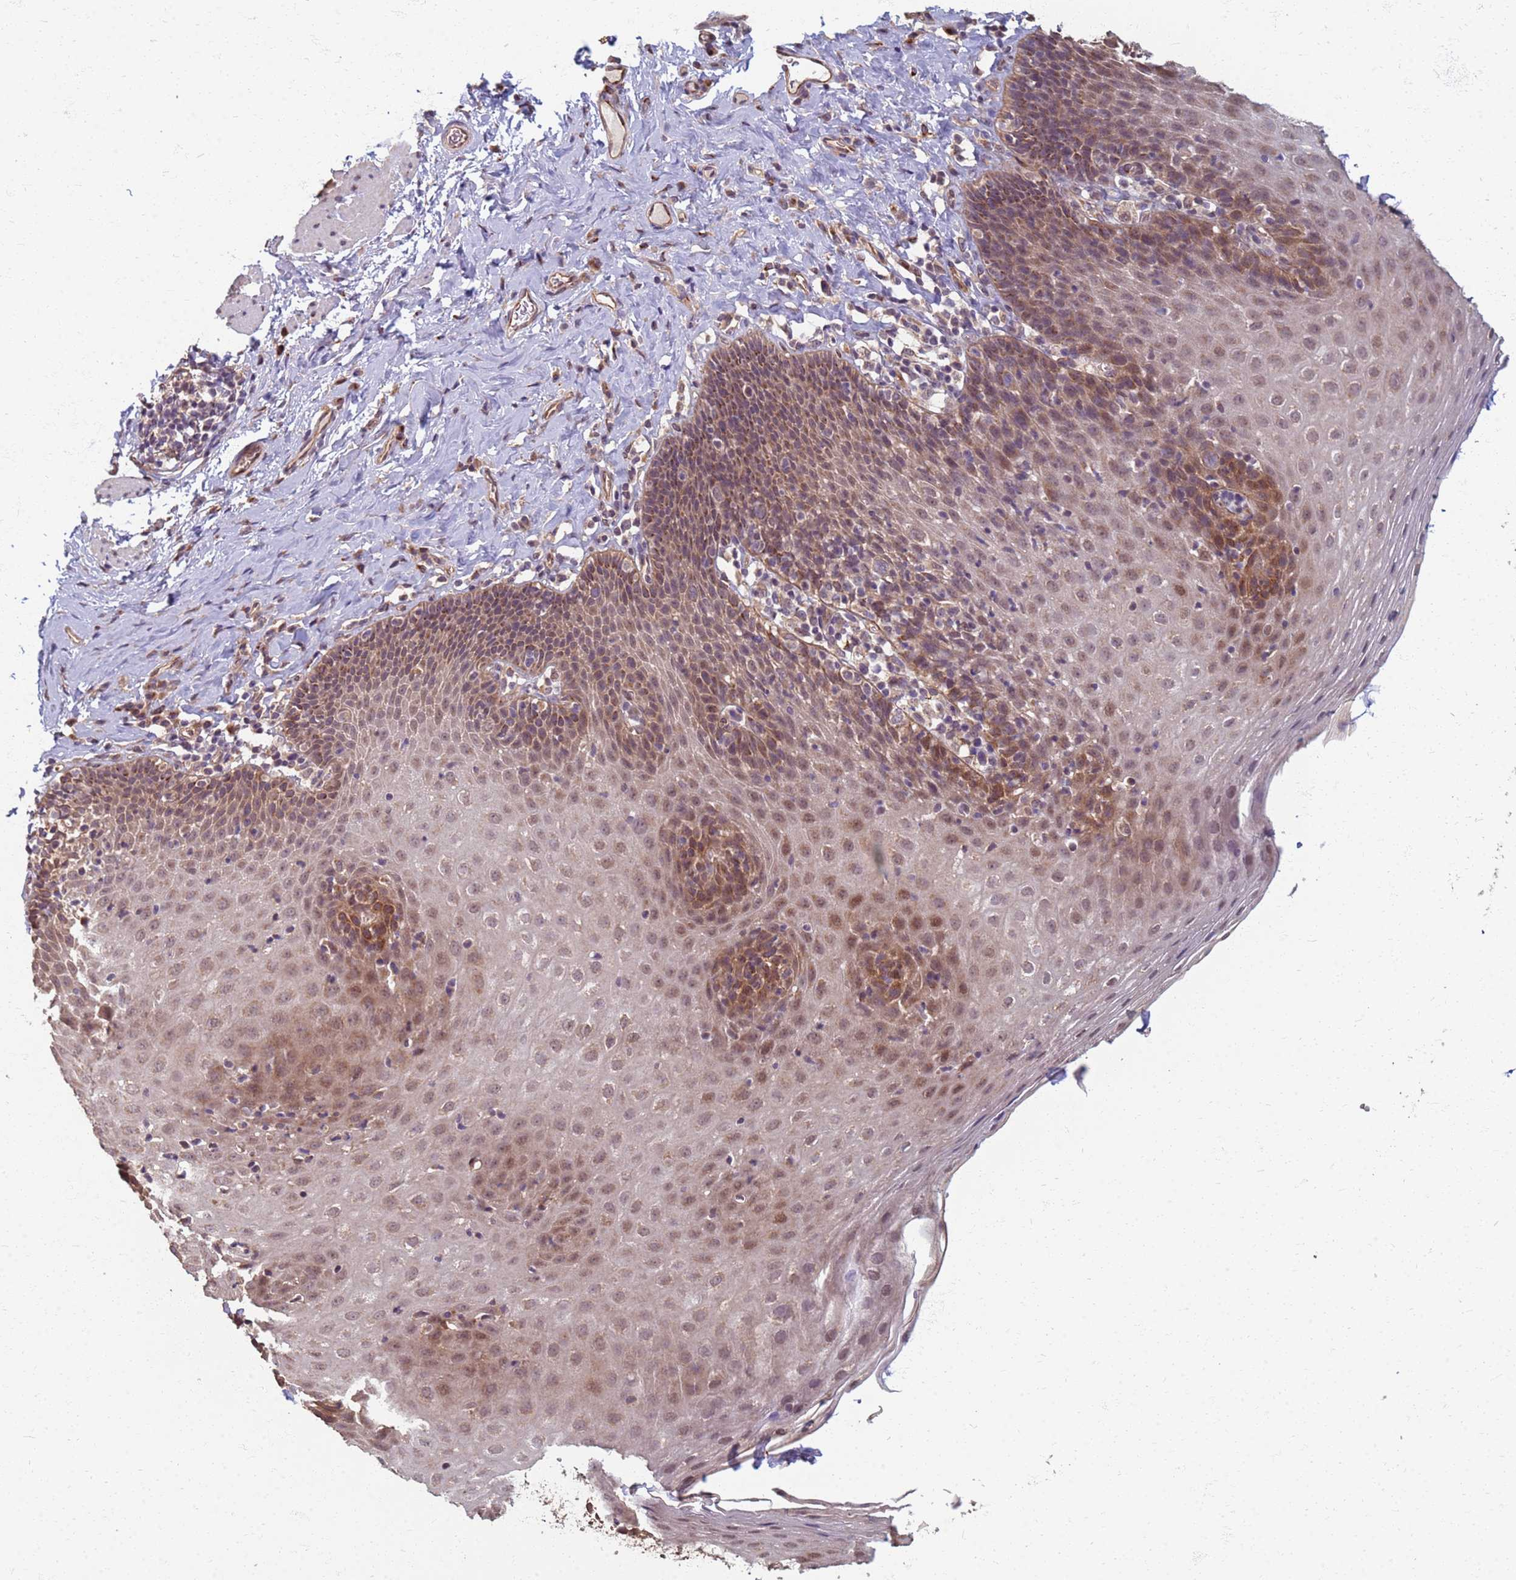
{"staining": {"intensity": "moderate", "quantity": ">75%", "location": "cytoplasmic/membranous,nuclear"}, "tissue": "esophagus", "cell_type": "Squamous epithelial cells", "image_type": "normal", "snomed": [{"axis": "morphology", "description": "Normal tissue, NOS"}, {"axis": "topography", "description": "Esophagus"}], "caption": "This is an image of immunohistochemistry (IHC) staining of unremarkable esophagus, which shows moderate positivity in the cytoplasmic/membranous,nuclear of squamous epithelial cells.", "gene": "ITGB4", "patient": {"sex": "female", "age": 61}}